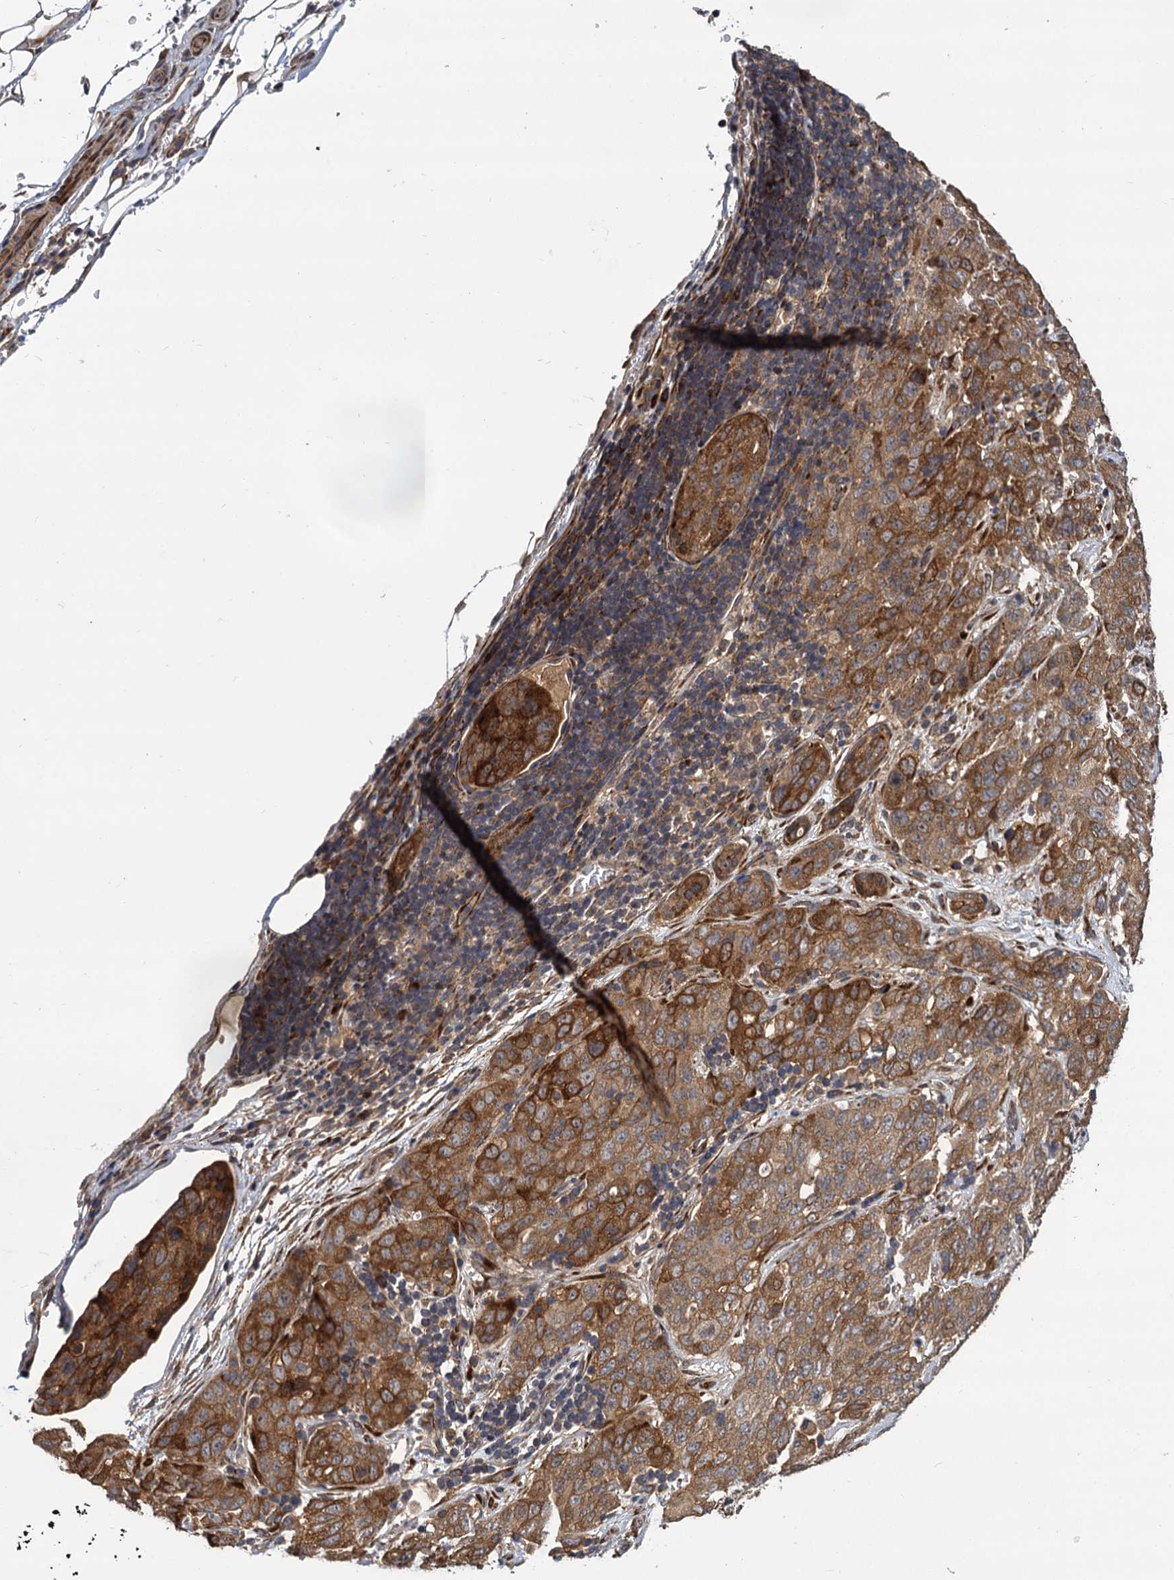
{"staining": {"intensity": "moderate", "quantity": ">75%", "location": "cytoplasmic/membranous"}, "tissue": "stomach cancer", "cell_type": "Tumor cells", "image_type": "cancer", "snomed": [{"axis": "morphology", "description": "Normal tissue, NOS"}, {"axis": "morphology", "description": "Adenocarcinoma, NOS"}, {"axis": "topography", "description": "Lymph node"}, {"axis": "topography", "description": "Stomach"}], "caption": "Tumor cells display medium levels of moderate cytoplasmic/membranous expression in about >75% of cells in human stomach adenocarcinoma.", "gene": "INPPL1", "patient": {"sex": "male", "age": 48}}